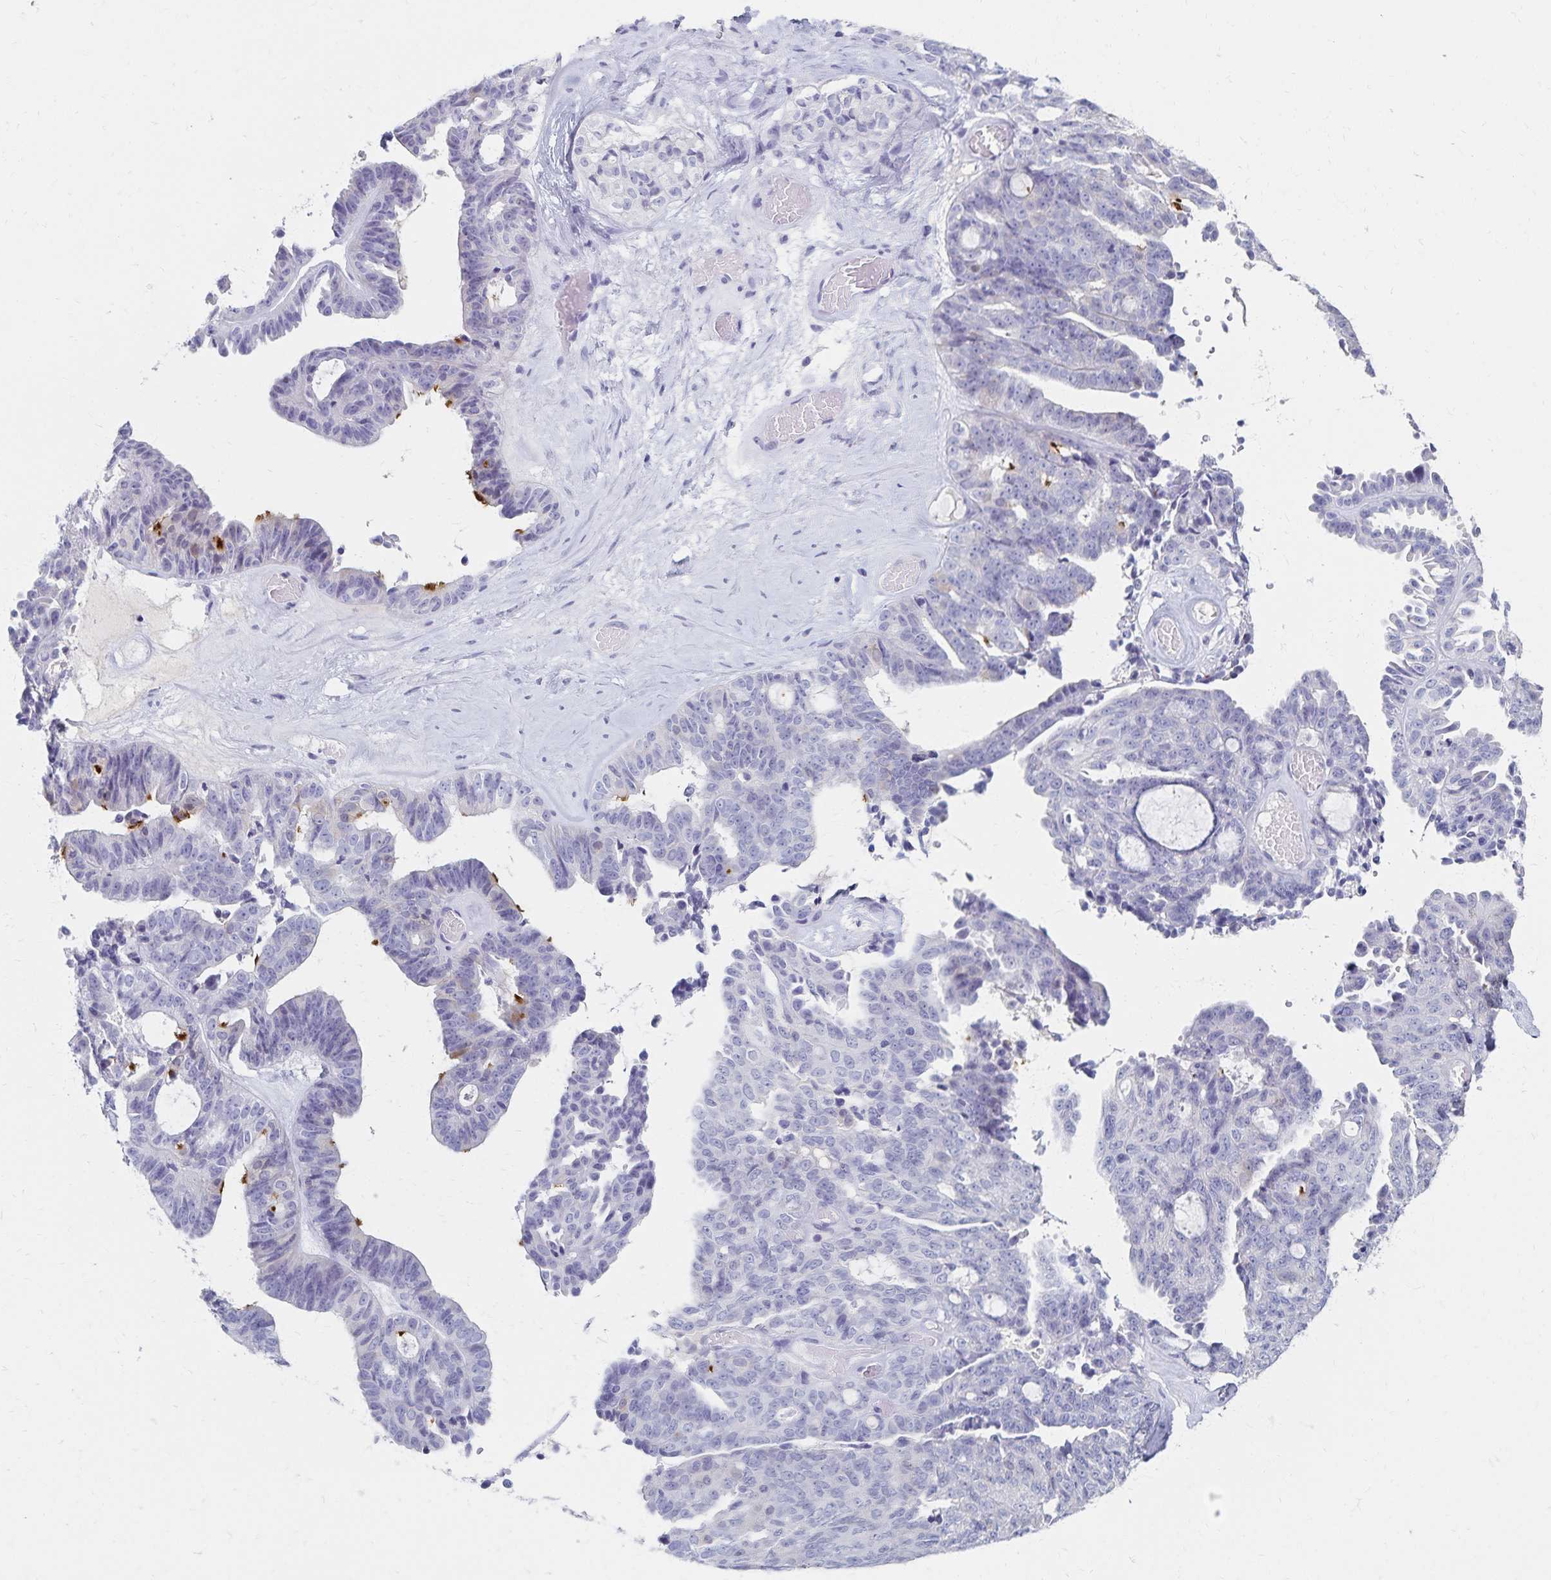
{"staining": {"intensity": "negative", "quantity": "none", "location": "none"}, "tissue": "ovarian cancer", "cell_type": "Tumor cells", "image_type": "cancer", "snomed": [{"axis": "morphology", "description": "Cystadenocarcinoma, serous, NOS"}, {"axis": "topography", "description": "Ovary"}], "caption": "Image shows no significant protein staining in tumor cells of serous cystadenocarcinoma (ovarian).", "gene": "C2orf50", "patient": {"sex": "female", "age": 71}}